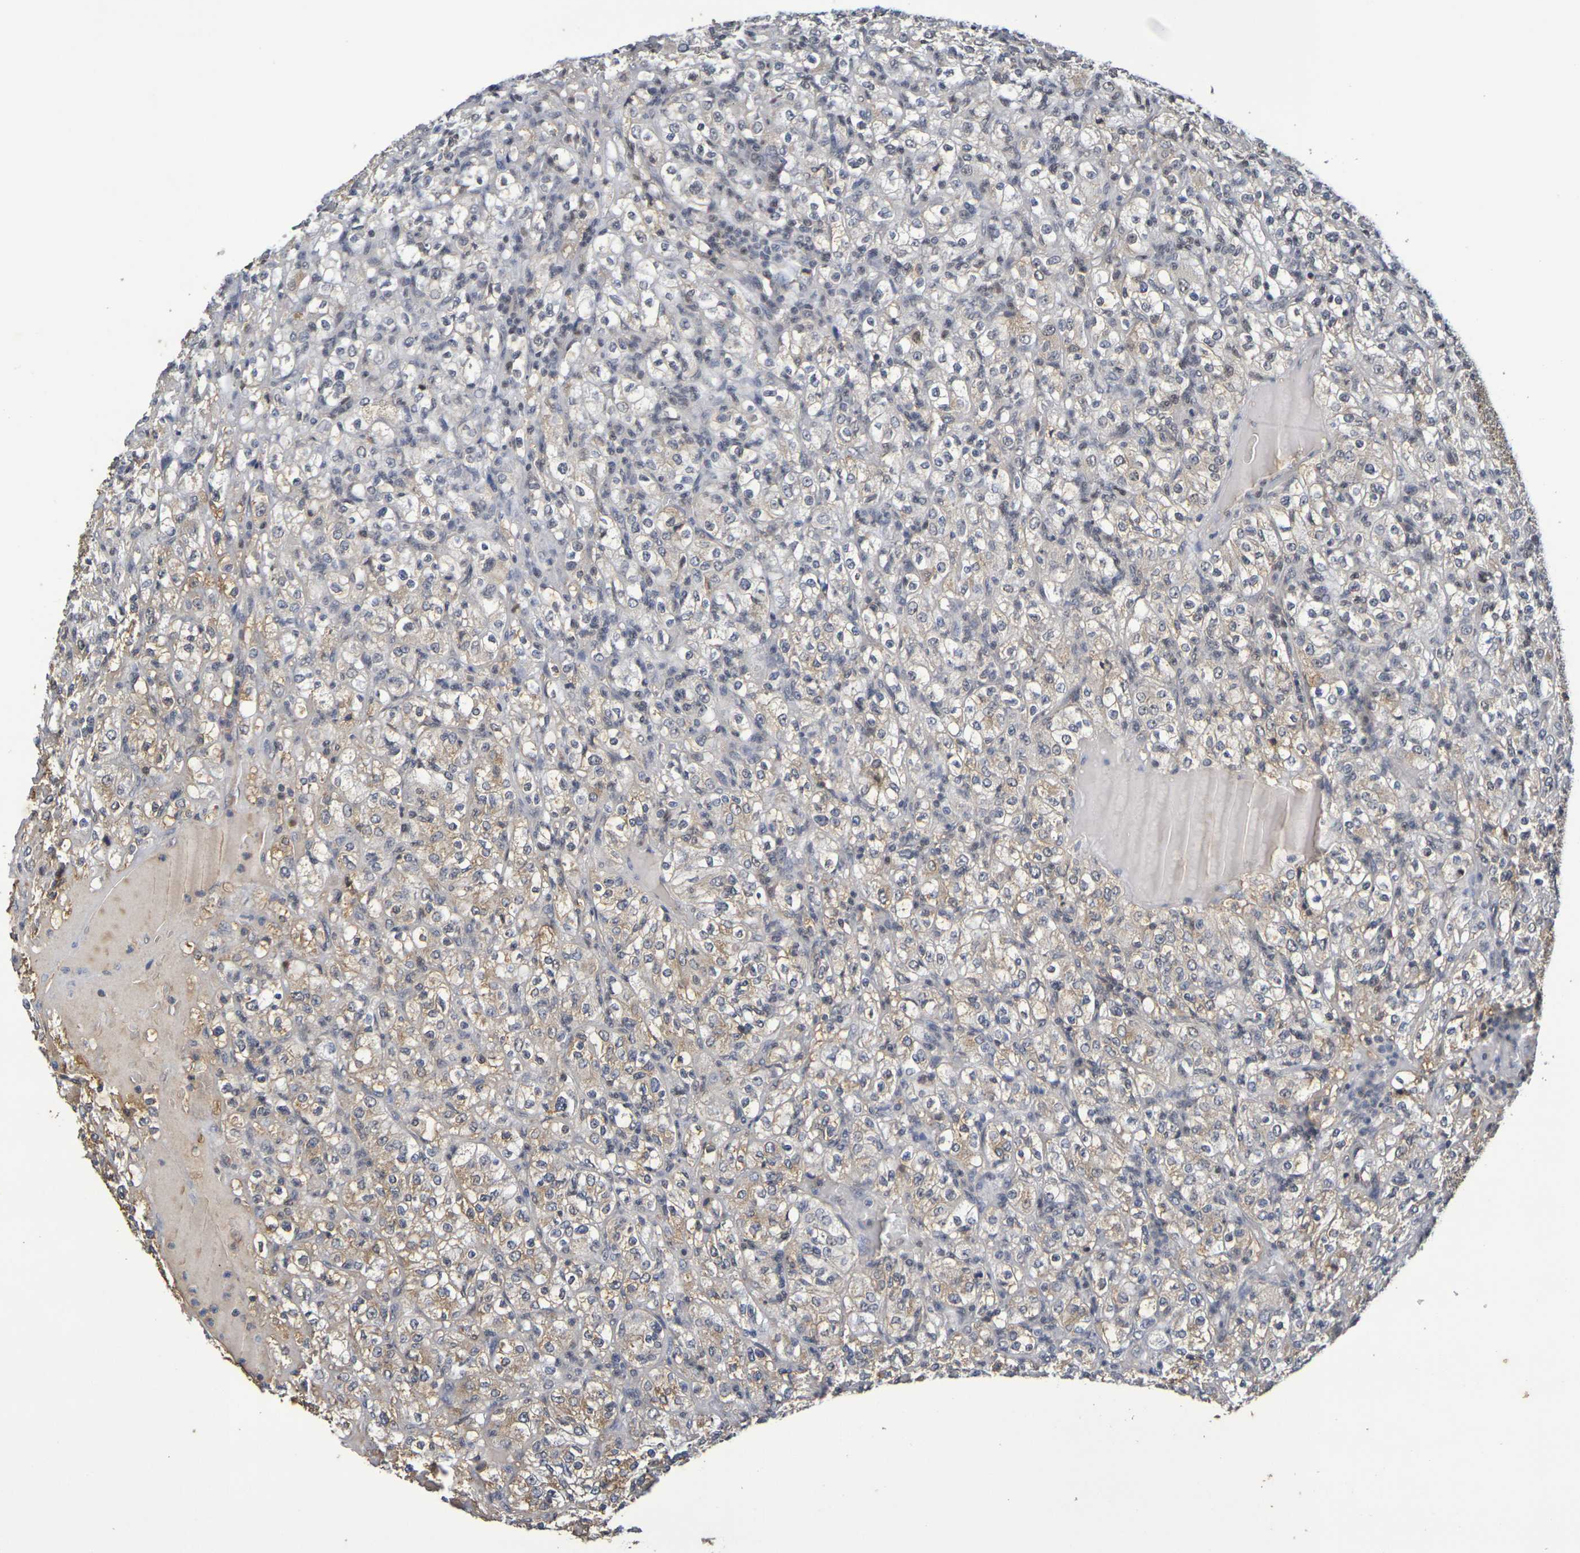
{"staining": {"intensity": "moderate", "quantity": "25%-75%", "location": "cytoplasmic/membranous"}, "tissue": "renal cancer", "cell_type": "Tumor cells", "image_type": "cancer", "snomed": [{"axis": "morphology", "description": "Normal tissue, NOS"}, {"axis": "morphology", "description": "Adenocarcinoma, NOS"}, {"axis": "topography", "description": "Kidney"}], "caption": "Renal cancer (adenocarcinoma) stained with DAB immunohistochemistry (IHC) reveals medium levels of moderate cytoplasmic/membranous staining in about 25%-75% of tumor cells.", "gene": "TERF2", "patient": {"sex": "female", "age": 72}}